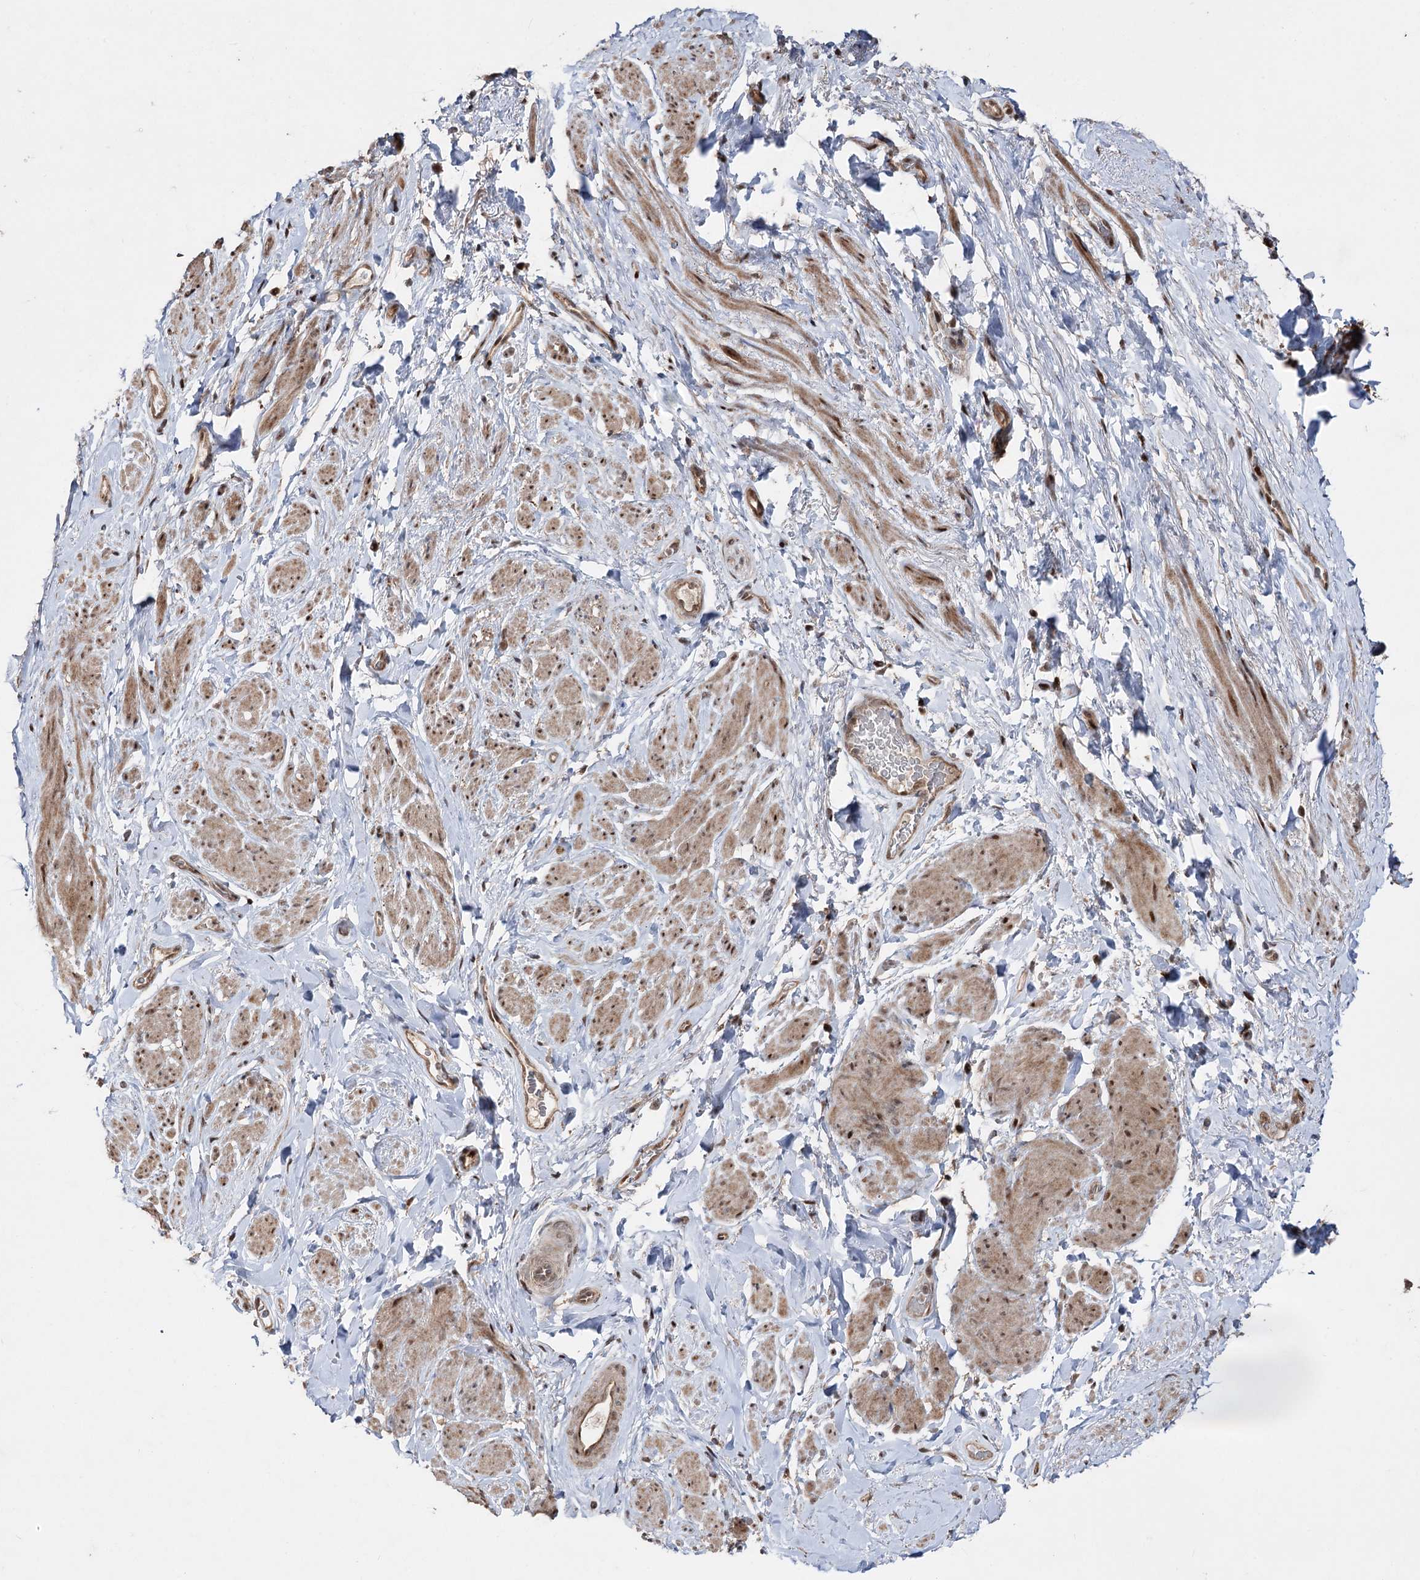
{"staining": {"intensity": "moderate", "quantity": "25%-75%", "location": "cytoplasmic/membranous,nuclear"}, "tissue": "smooth muscle", "cell_type": "Smooth muscle cells", "image_type": "normal", "snomed": [{"axis": "morphology", "description": "Normal tissue, NOS"}, {"axis": "topography", "description": "Smooth muscle"}, {"axis": "topography", "description": "Peripheral nerve tissue"}], "caption": "The image displays a brown stain indicating the presence of a protein in the cytoplasmic/membranous,nuclear of smooth muscle cells in smooth muscle. (DAB (3,3'-diaminobenzidine) IHC with brightfield microscopy, high magnification).", "gene": "CPNE8", "patient": {"sex": "male", "age": 69}}